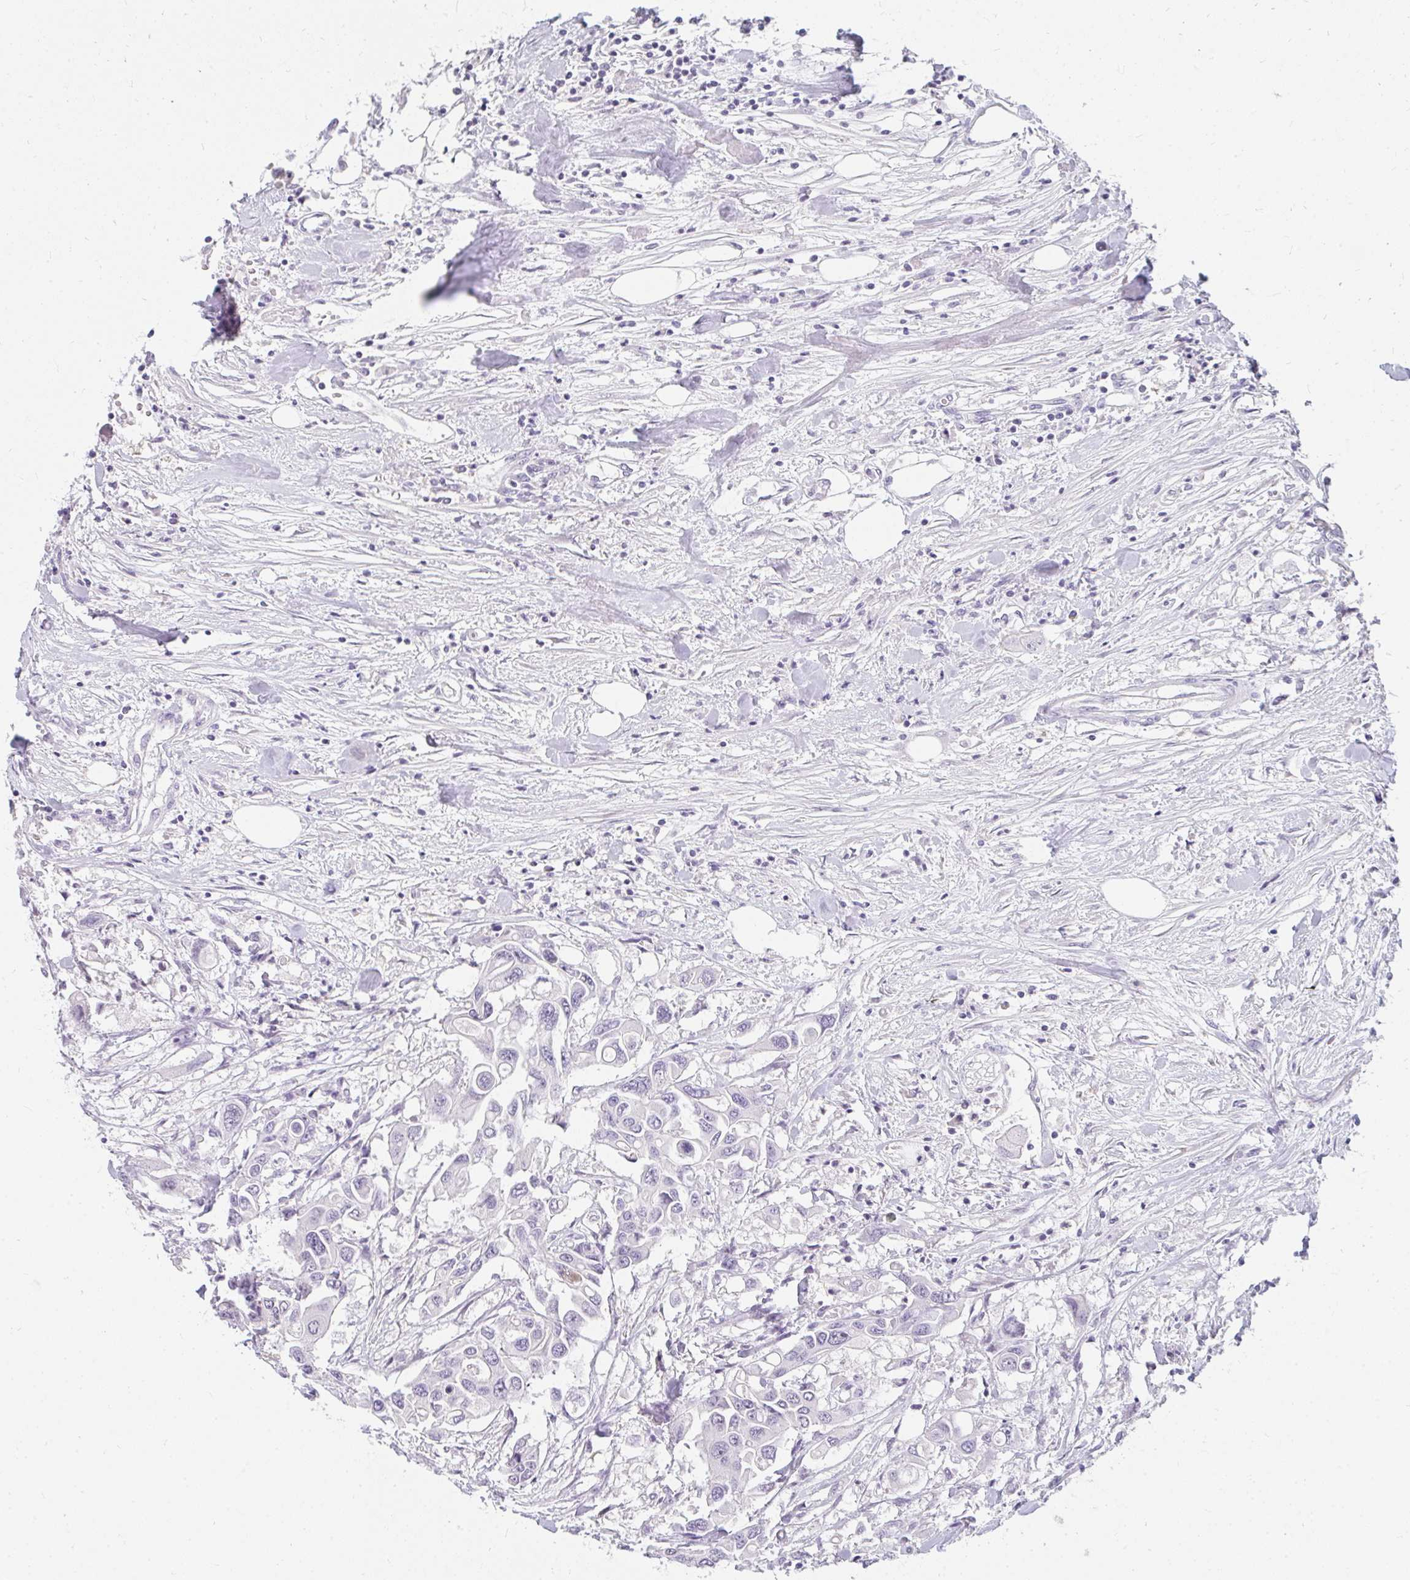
{"staining": {"intensity": "negative", "quantity": "none", "location": "none"}, "tissue": "colorectal cancer", "cell_type": "Tumor cells", "image_type": "cancer", "snomed": [{"axis": "morphology", "description": "Adenocarcinoma, NOS"}, {"axis": "topography", "description": "Colon"}], "caption": "Tumor cells are negative for brown protein staining in colorectal cancer.", "gene": "PPP1R3G", "patient": {"sex": "male", "age": 77}}